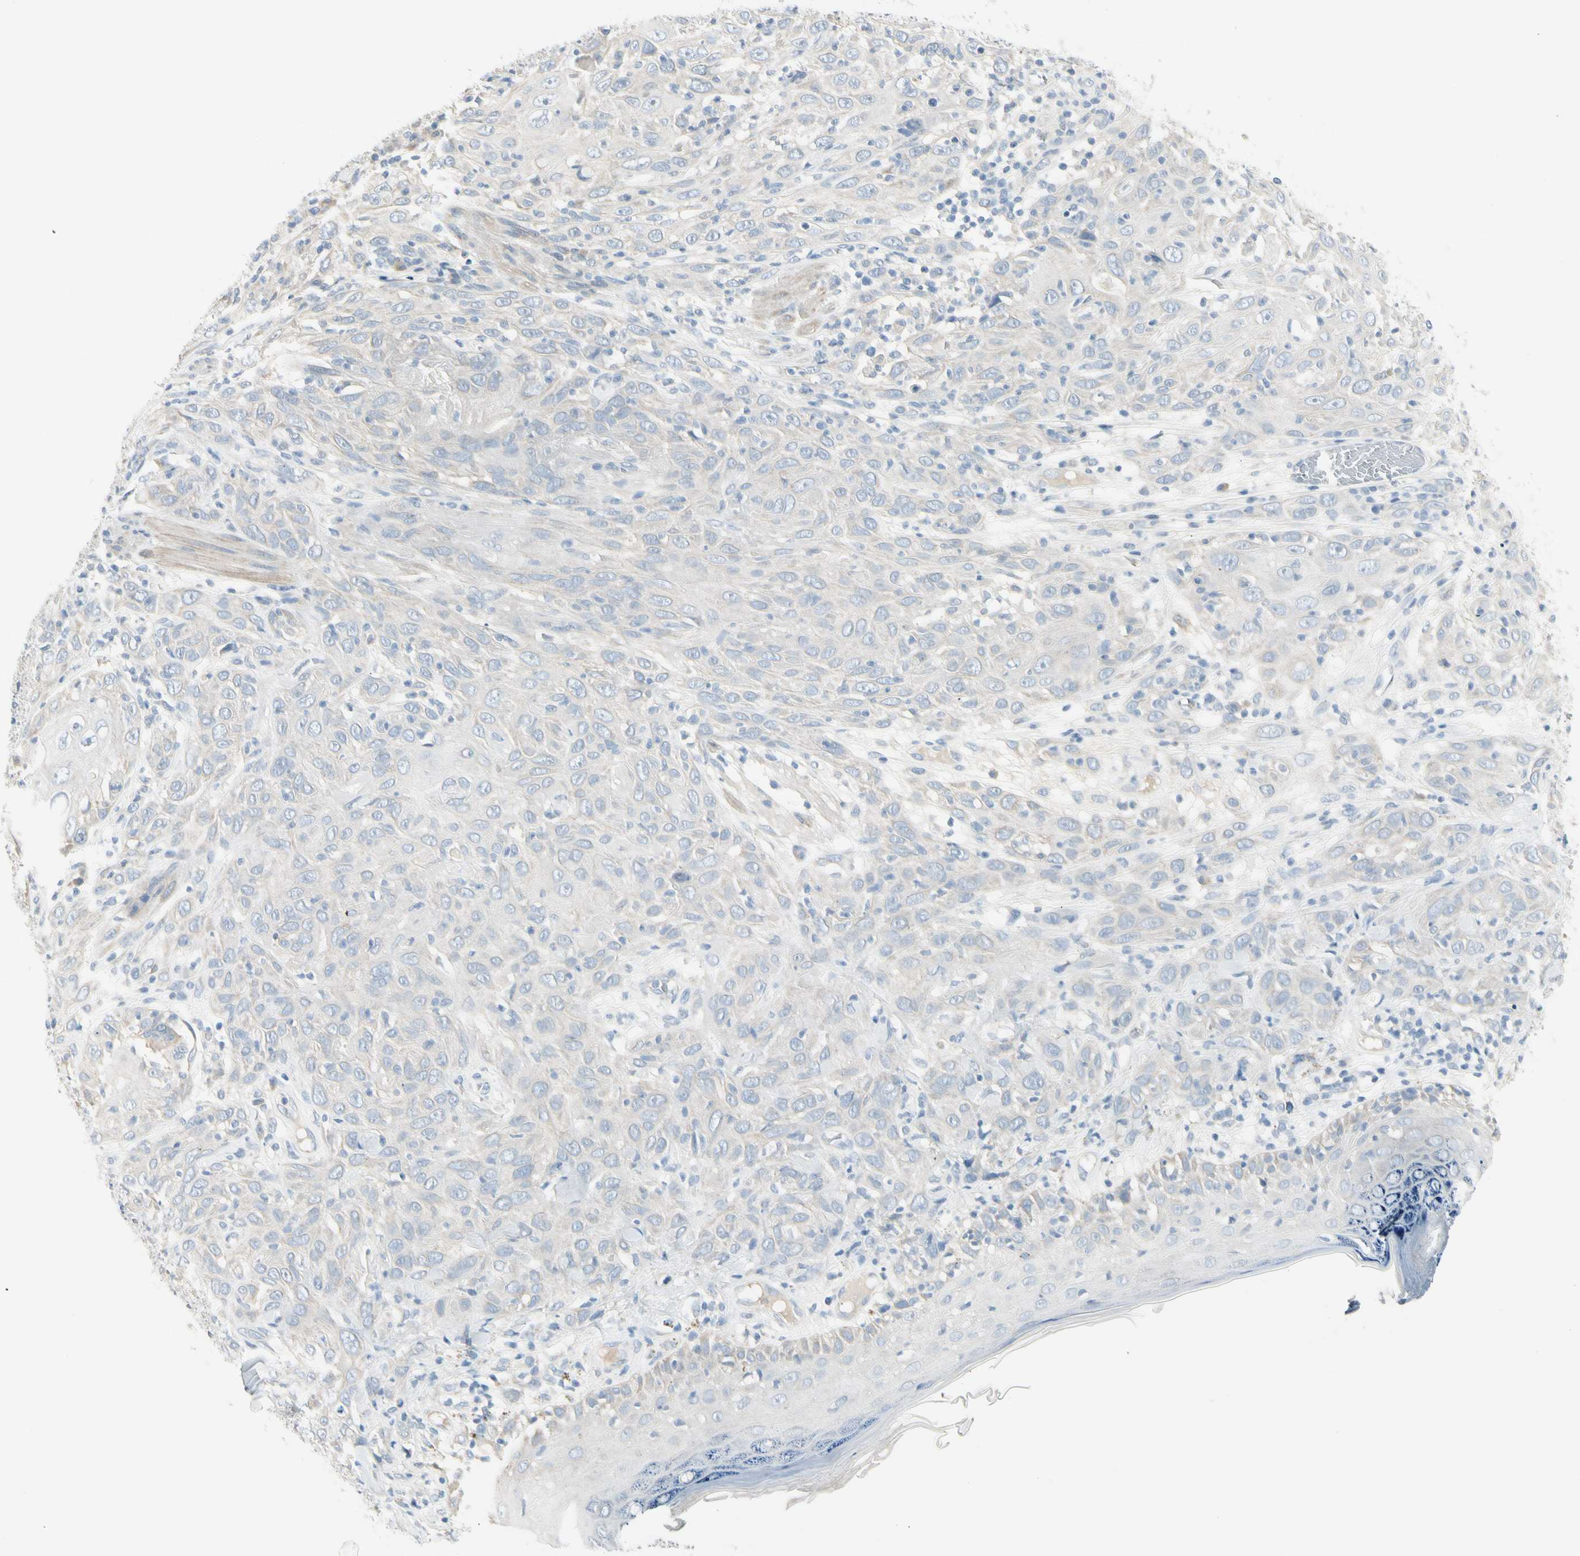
{"staining": {"intensity": "negative", "quantity": "none", "location": "none"}, "tissue": "skin cancer", "cell_type": "Tumor cells", "image_type": "cancer", "snomed": [{"axis": "morphology", "description": "Squamous cell carcinoma, NOS"}, {"axis": "topography", "description": "Skin"}], "caption": "High power microscopy micrograph of an IHC histopathology image of skin cancer, revealing no significant expression in tumor cells.", "gene": "CYP2E1", "patient": {"sex": "female", "age": 88}}